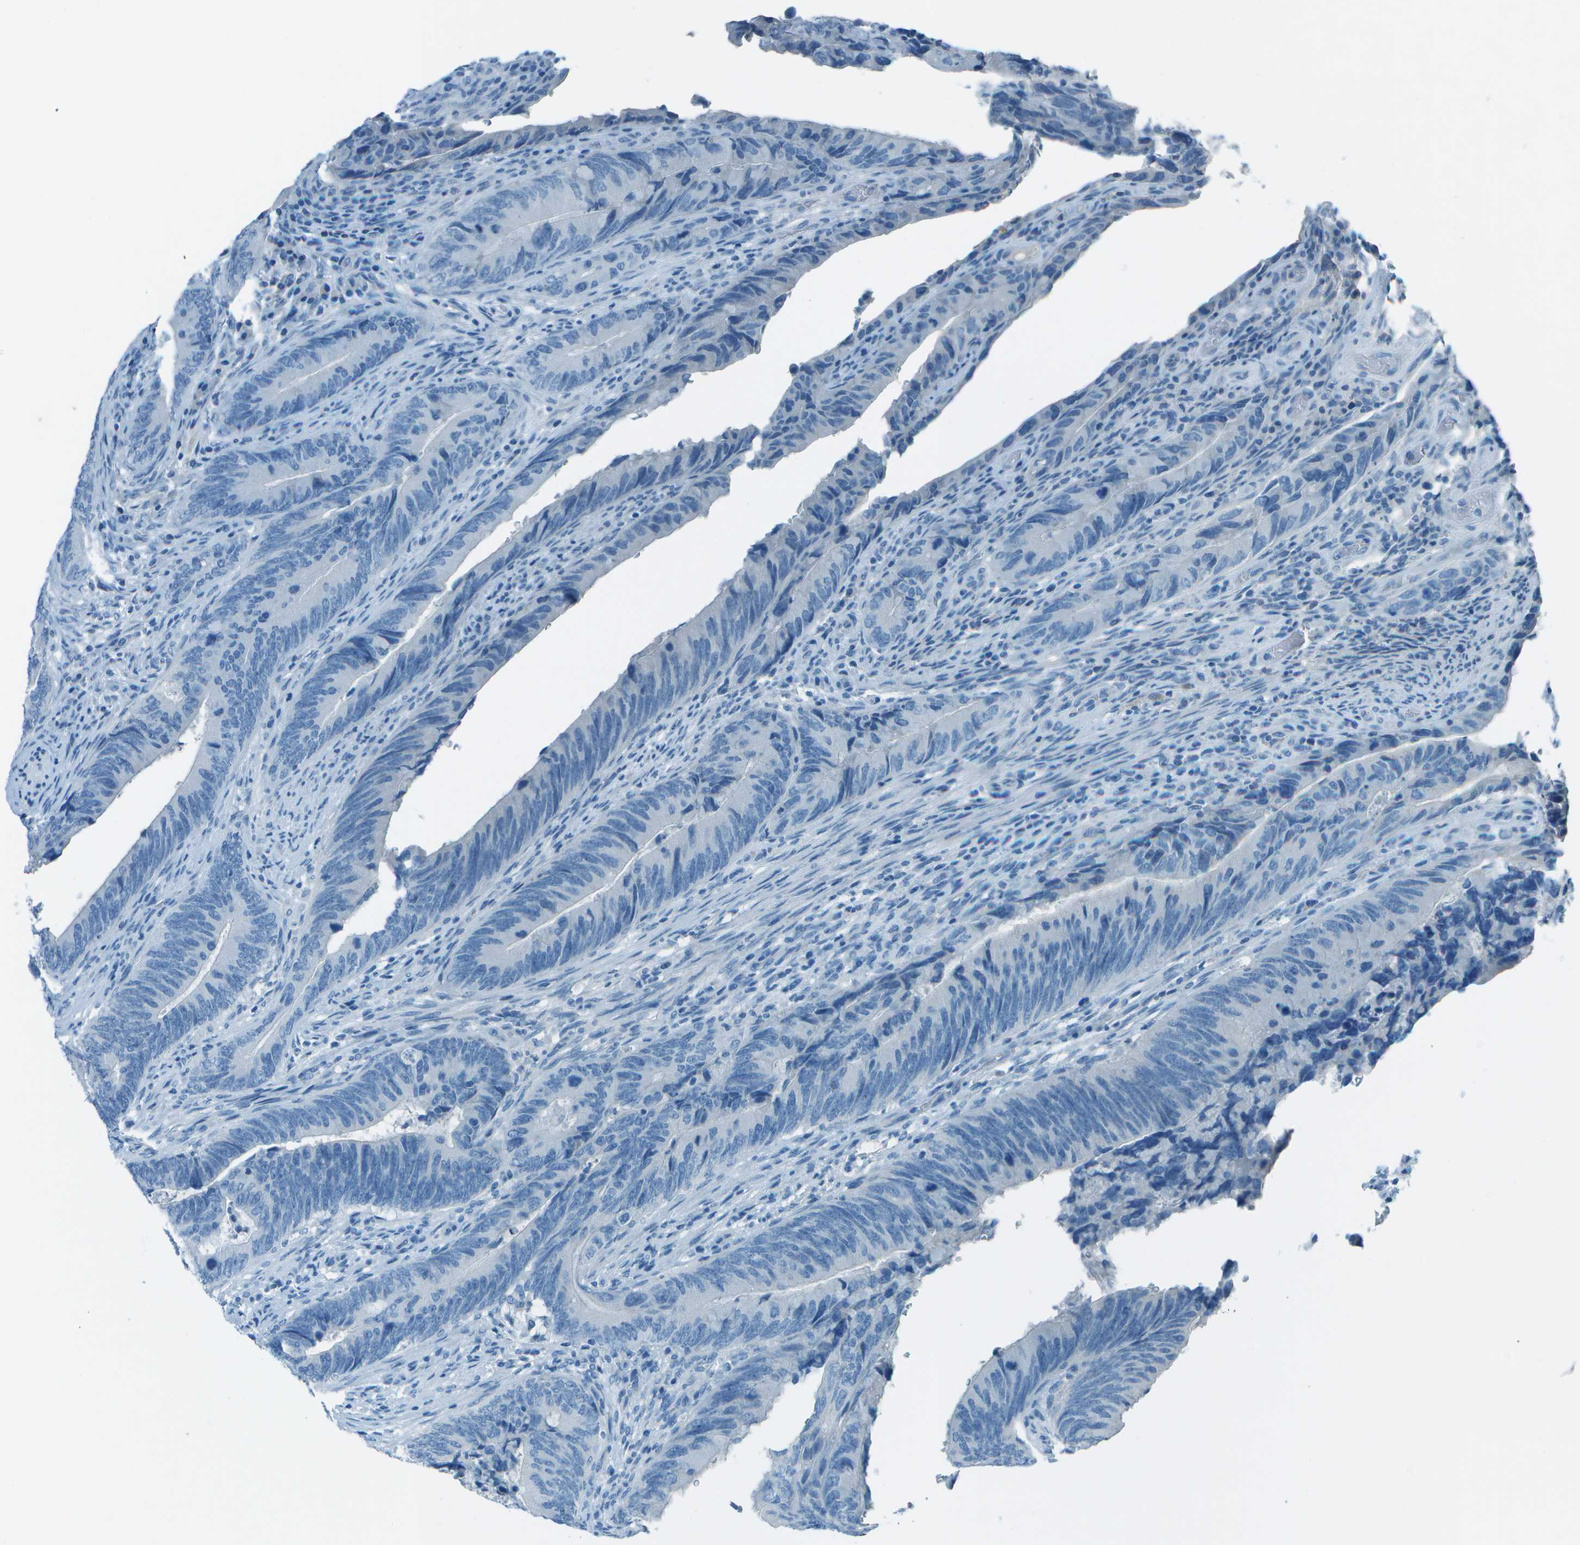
{"staining": {"intensity": "negative", "quantity": "none", "location": "none"}, "tissue": "colorectal cancer", "cell_type": "Tumor cells", "image_type": "cancer", "snomed": [{"axis": "morphology", "description": "Normal tissue, NOS"}, {"axis": "morphology", "description": "Adenocarcinoma, NOS"}, {"axis": "topography", "description": "Colon"}], "caption": "Colorectal adenocarcinoma was stained to show a protein in brown. There is no significant expression in tumor cells. (Immunohistochemistry (ihc), brightfield microscopy, high magnification).", "gene": "FGF1", "patient": {"sex": "male", "age": 56}}